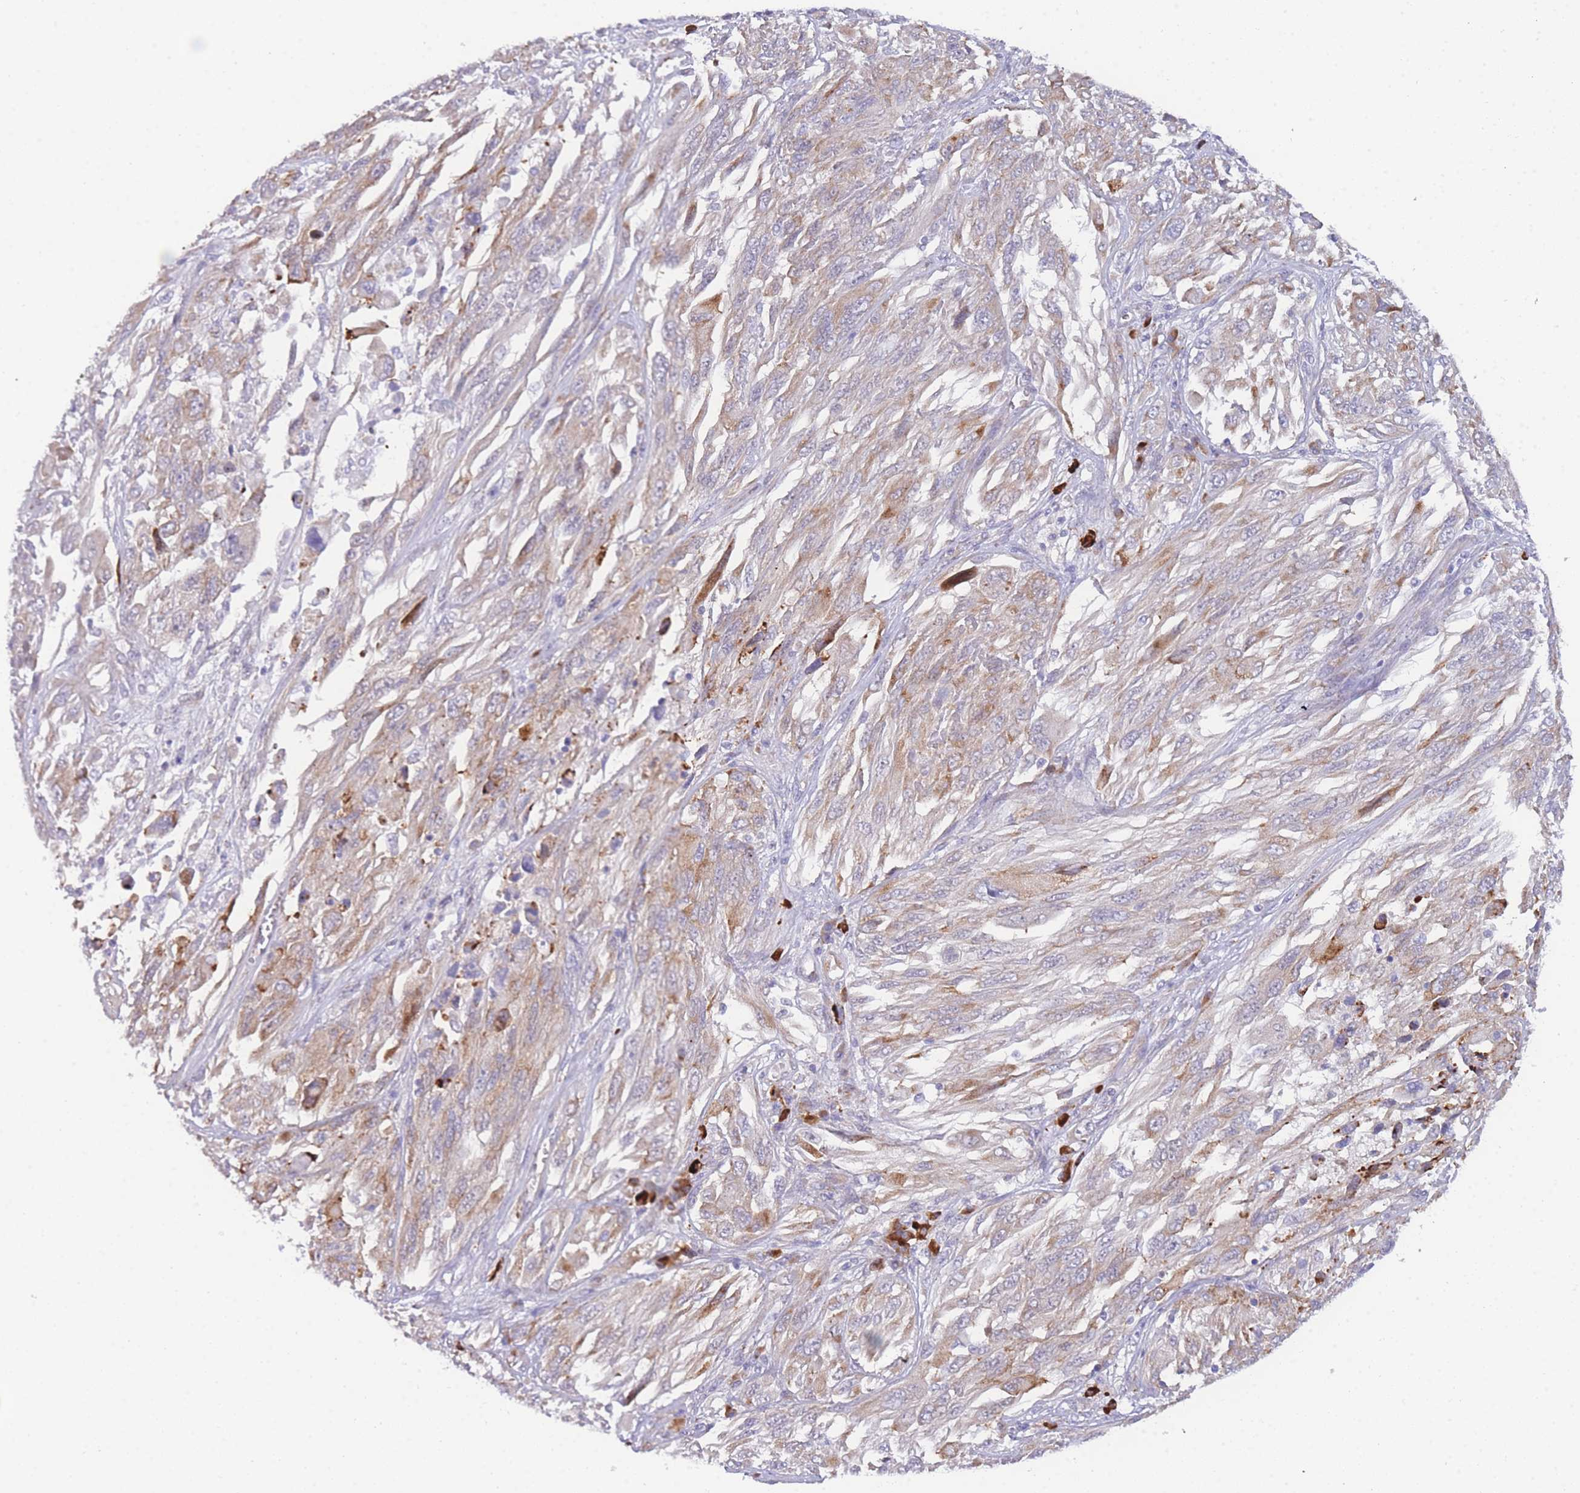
{"staining": {"intensity": "moderate", "quantity": "25%-75%", "location": "cytoplasmic/membranous"}, "tissue": "melanoma", "cell_type": "Tumor cells", "image_type": "cancer", "snomed": [{"axis": "morphology", "description": "Malignant melanoma, NOS"}, {"axis": "topography", "description": "Skin"}], "caption": "Malignant melanoma stained with IHC reveals moderate cytoplasmic/membranous expression in about 25%-75% of tumor cells.", "gene": "ZNF510", "patient": {"sex": "female", "age": 91}}